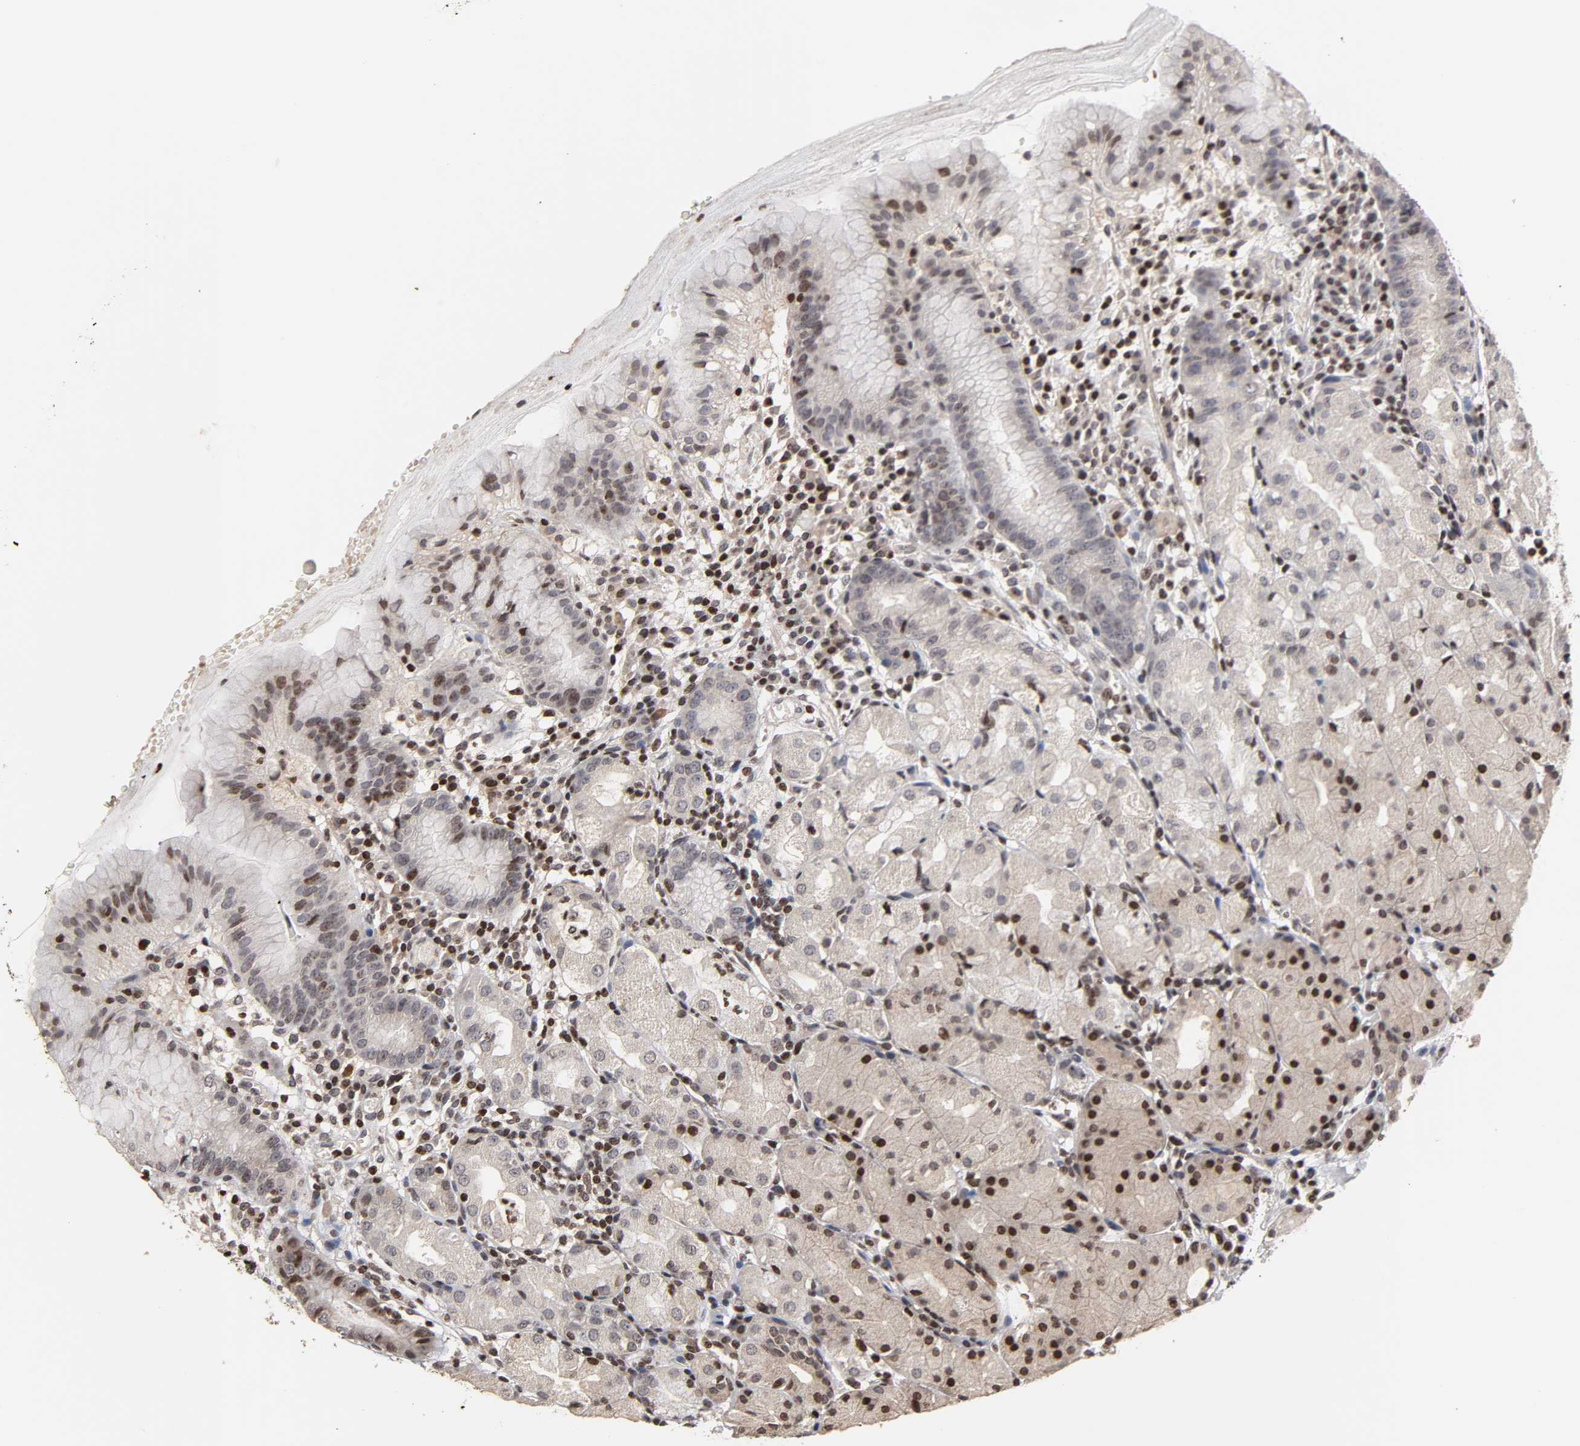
{"staining": {"intensity": "moderate", "quantity": ">75%", "location": "nuclear"}, "tissue": "stomach", "cell_type": "Glandular cells", "image_type": "normal", "snomed": [{"axis": "morphology", "description": "Normal tissue, NOS"}, {"axis": "topography", "description": "Stomach"}, {"axis": "topography", "description": "Stomach, lower"}], "caption": "Unremarkable stomach displays moderate nuclear positivity in approximately >75% of glandular cells, visualized by immunohistochemistry.", "gene": "ZNF473", "patient": {"sex": "female", "age": 75}}